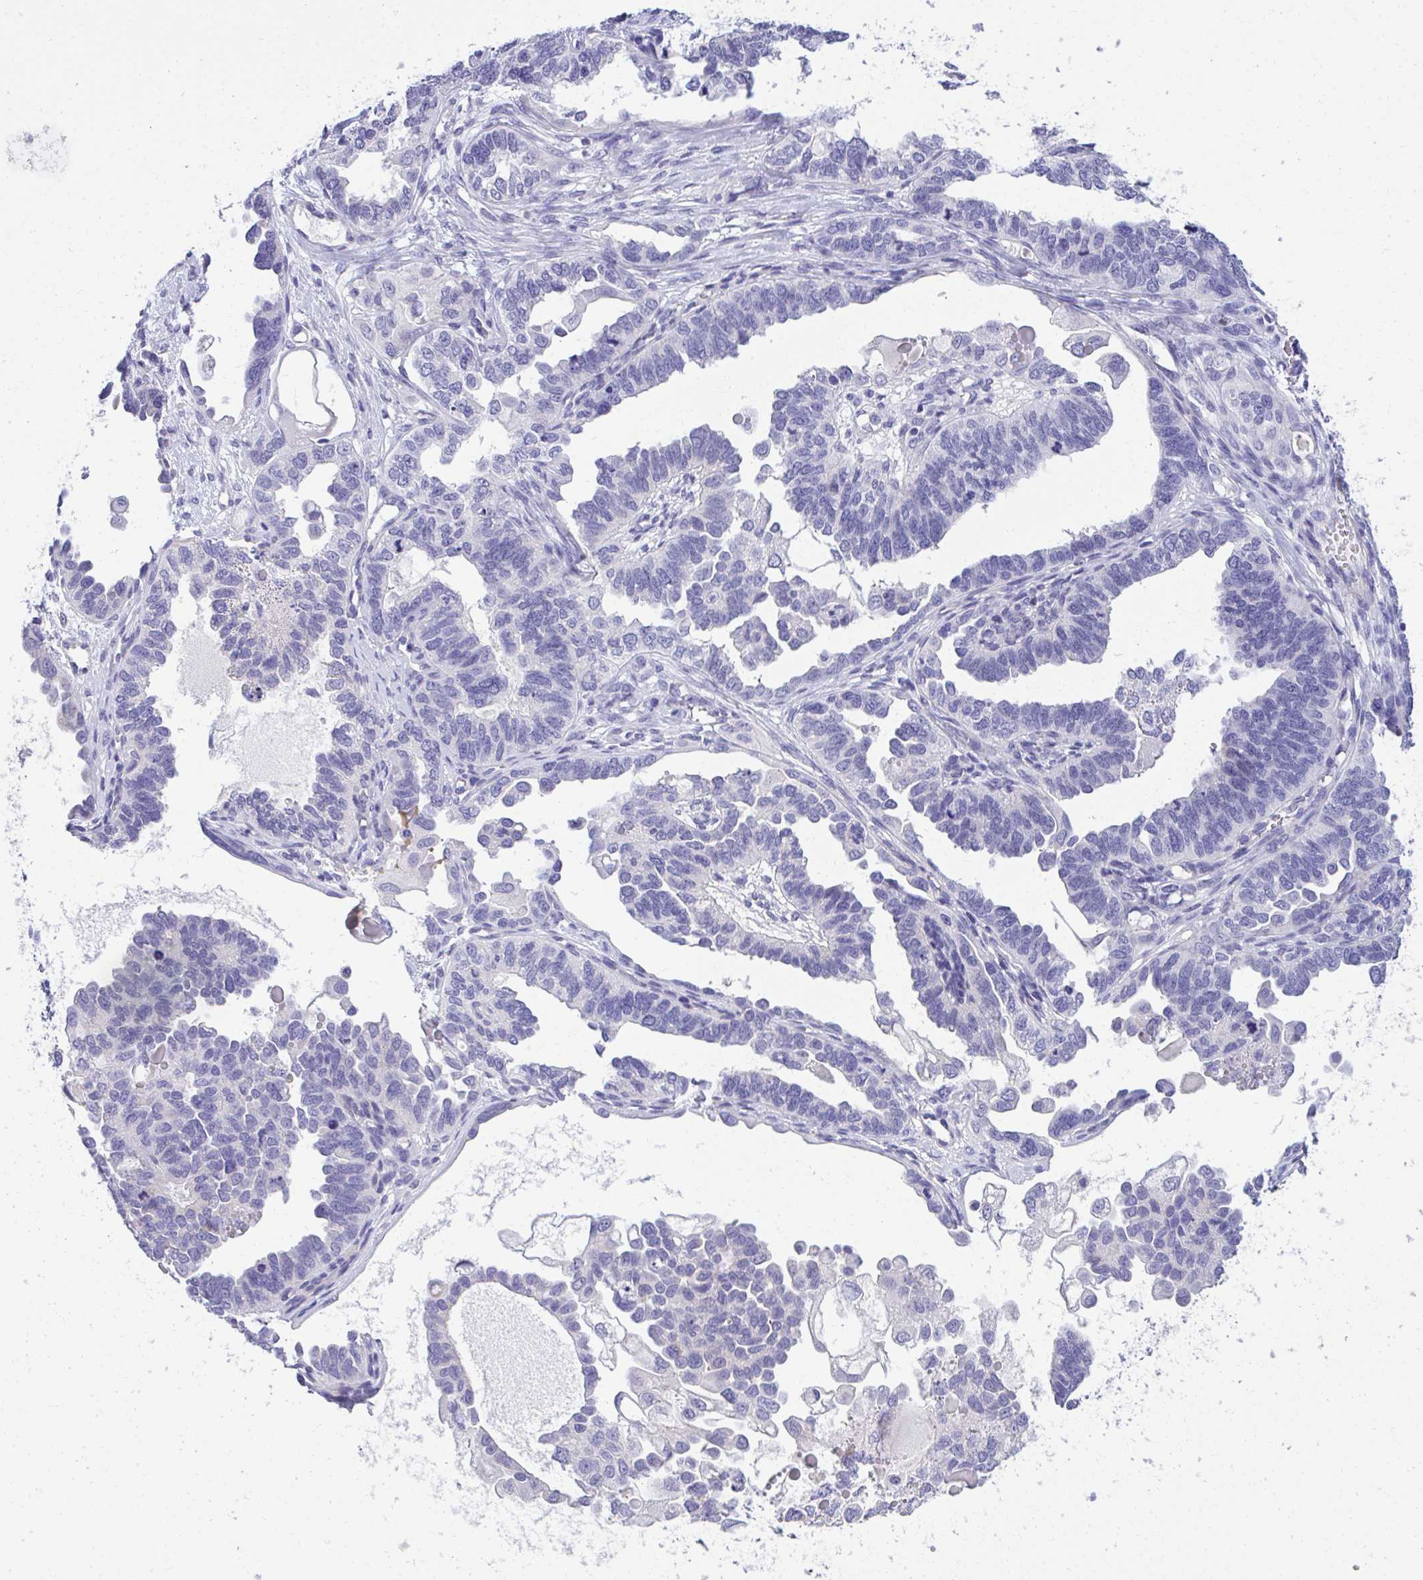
{"staining": {"intensity": "negative", "quantity": "none", "location": "none"}, "tissue": "ovarian cancer", "cell_type": "Tumor cells", "image_type": "cancer", "snomed": [{"axis": "morphology", "description": "Cystadenocarcinoma, serous, NOS"}, {"axis": "topography", "description": "Ovary"}], "caption": "This is an immunohistochemistry (IHC) photomicrograph of human ovarian cancer (serous cystadenocarcinoma). There is no positivity in tumor cells.", "gene": "TMCO5A", "patient": {"sex": "female", "age": 51}}